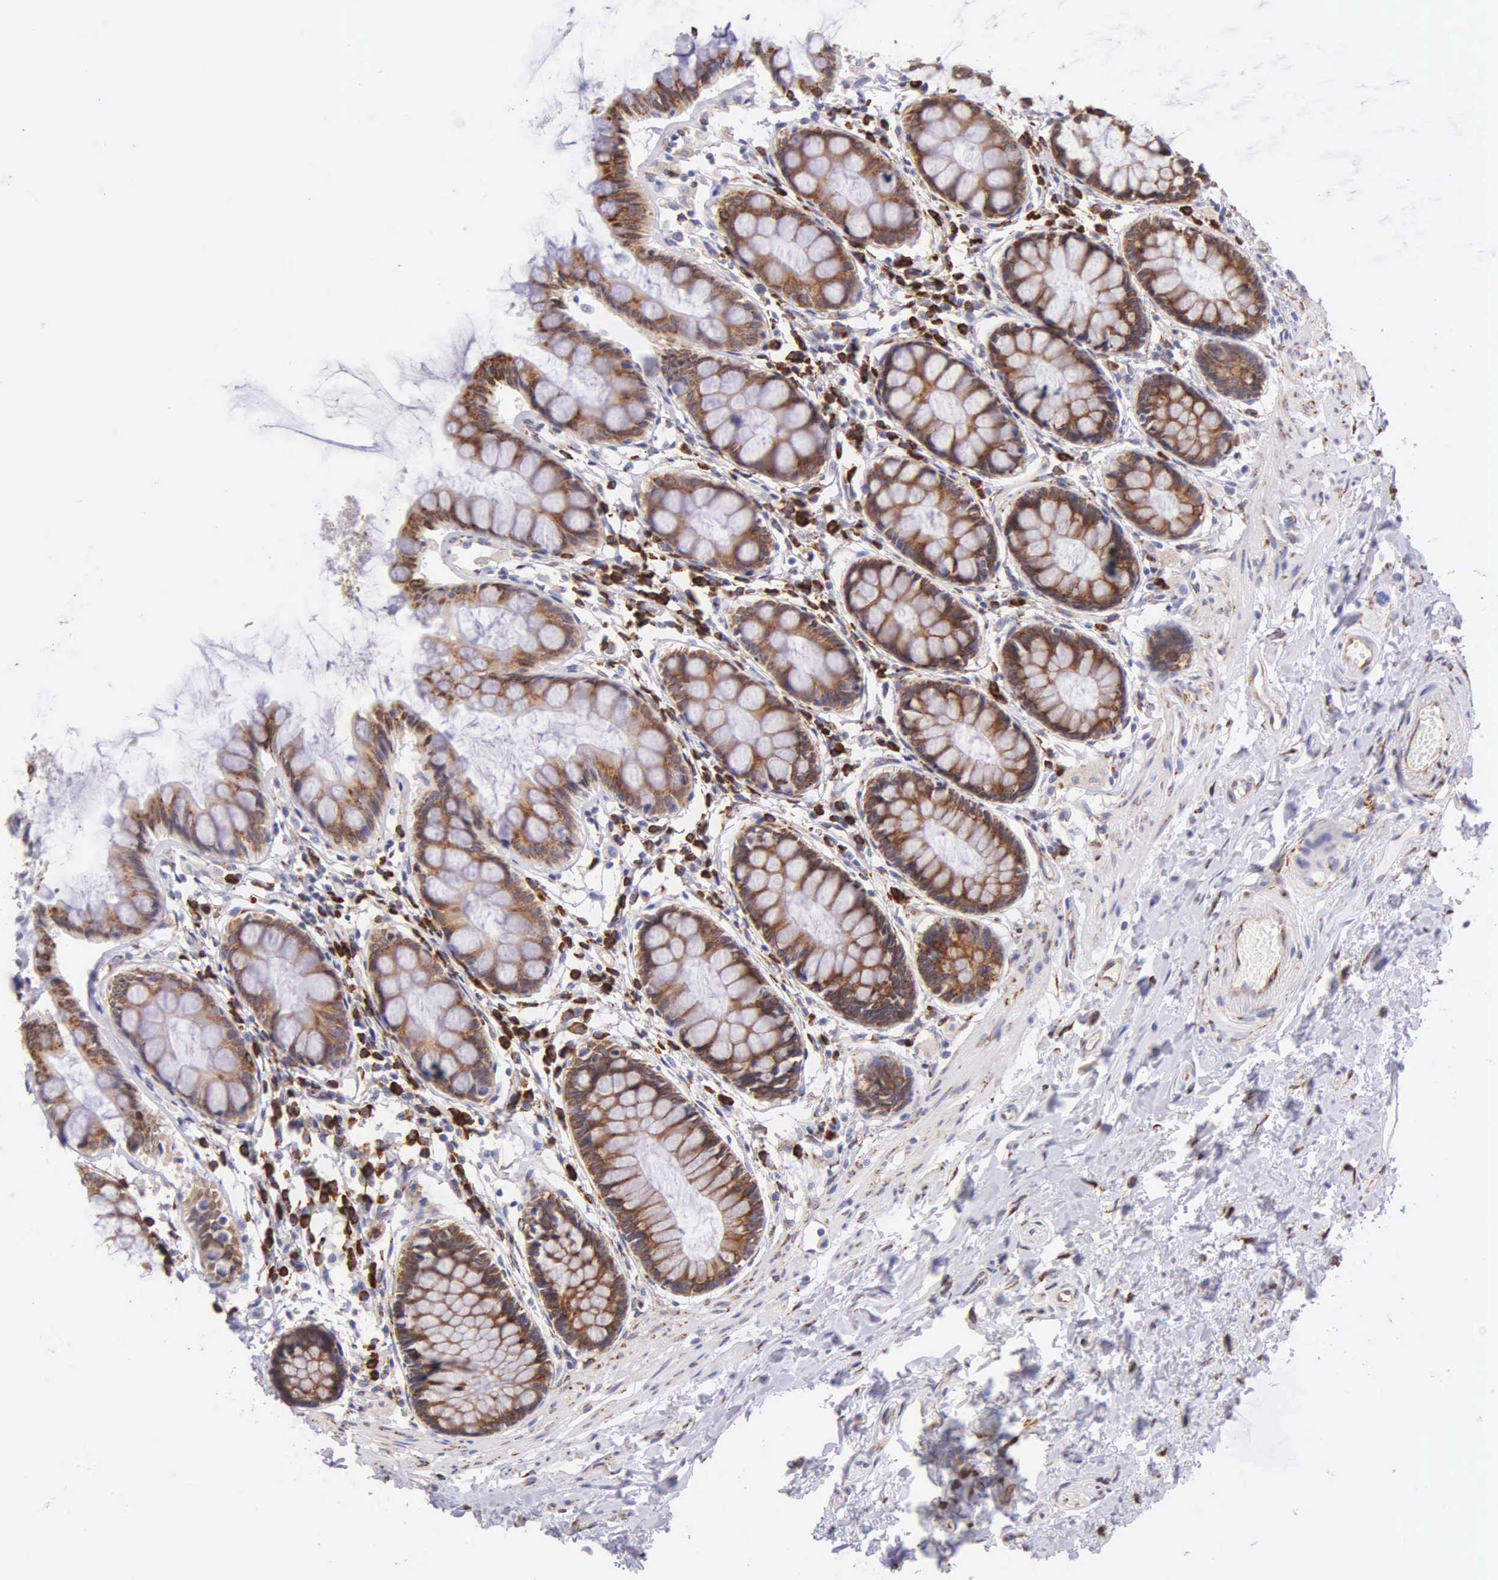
{"staining": {"intensity": "moderate", "quantity": ">75%", "location": "cytoplasmic/membranous"}, "tissue": "rectum", "cell_type": "Glandular cells", "image_type": "normal", "snomed": [{"axis": "morphology", "description": "Normal tissue, NOS"}, {"axis": "topography", "description": "Rectum"}], "caption": "A high-resolution photomicrograph shows immunohistochemistry (IHC) staining of unremarkable rectum, which reveals moderate cytoplasmic/membranous positivity in about >75% of glandular cells.", "gene": "CKAP4", "patient": {"sex": "male", "age": 86}}